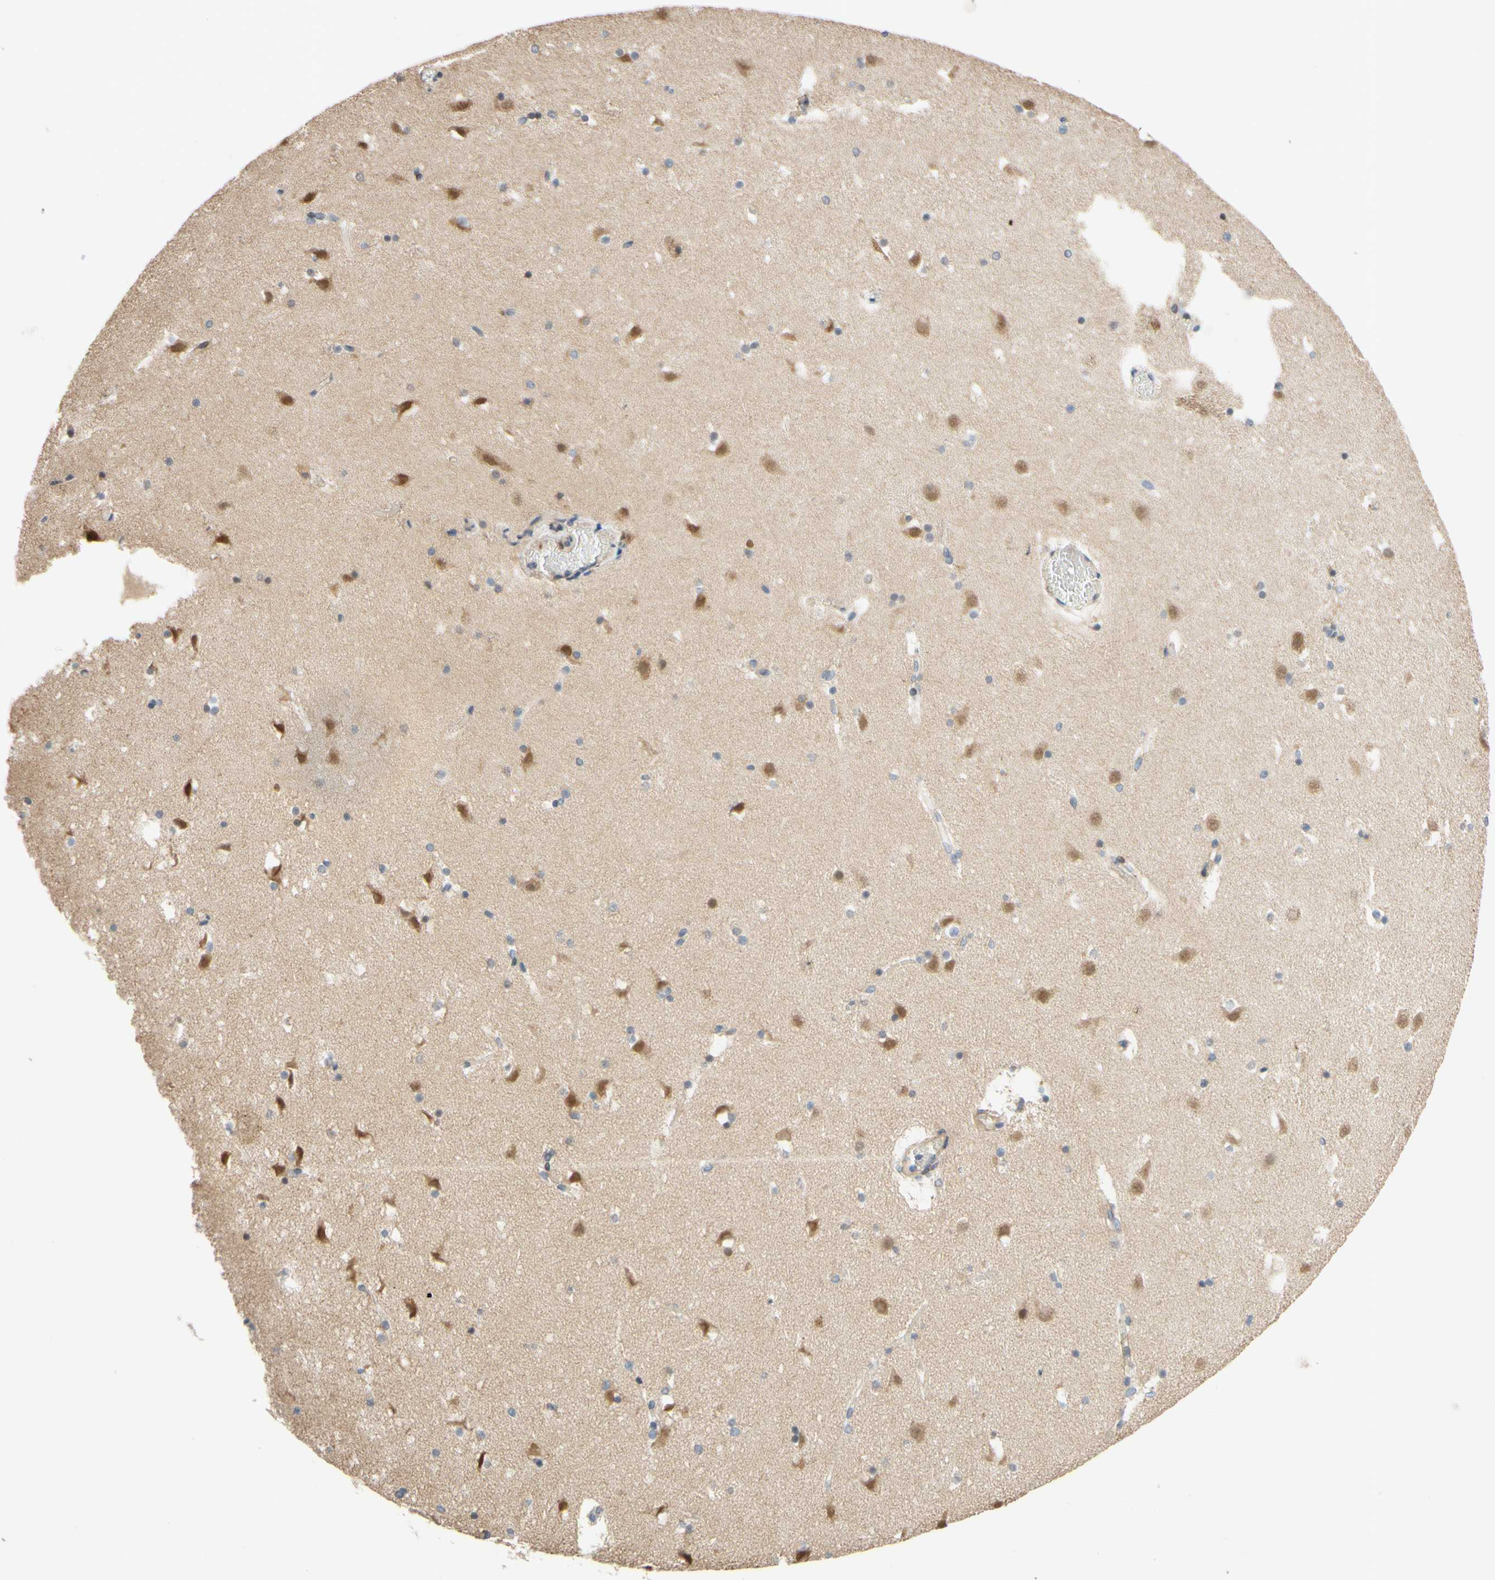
{"staining": {"intensity": "moderate", "quantity": "<25%", "location": "cytoplasmic/membranous"}, "tissue": "caudate", "cell_type": "Glial cells", "image_type": "normal", "snomed": [{"axis": "morphology", "description": "Normal tissue, NOS"}, {"axis": "topography", "description": "Lateral ventricle wall"}], "caption": "Approximately <25% of glial cells in normal human caudate display moderate cytoplasmic/membranous protein positivity as visualized by brown immunohistochemical staining.", "gene": "GATA1", "patient": {"sex": "male", "age": 45}}